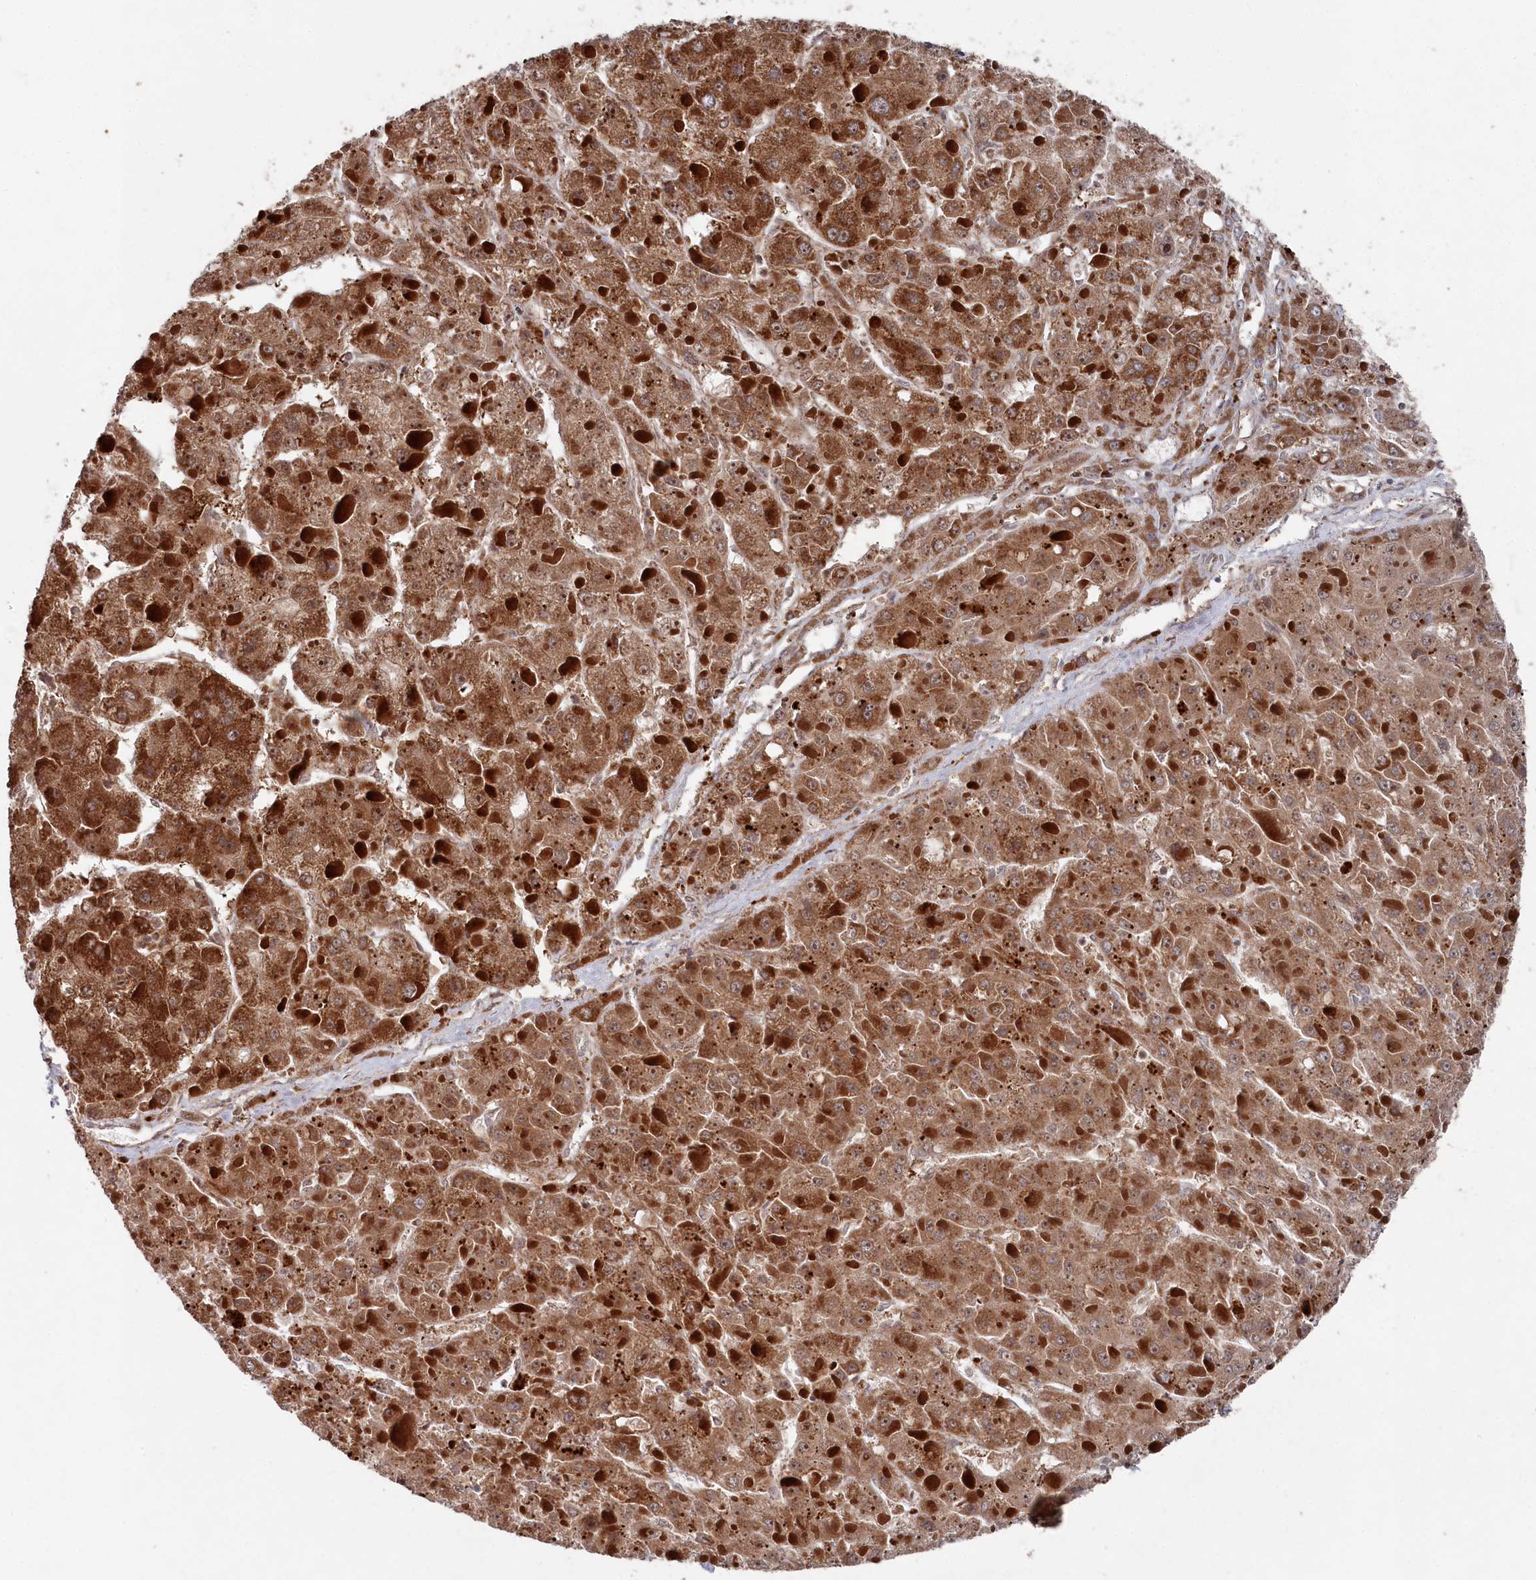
{"staining": {"intensity": "strong", "quantity": ">75%", "location": "cytoplasmic/membranous"}, "tissue": "liver cancer", "cell_type": "Tumor cells", "image_type": "cancer", "snomed": [{"axis": "morphology", "description": "Carcinoma, Hepatocellular, NOS"}, {"axis": "topography", "description": "Liver"}], "caption": "Protein staining of liver hepatocellular carcinoma tissue reveals strong cytoplasmic/membranous positivity in approximately >75% of tumor cells.", "gene": "WAPL", "patient": {"sex": "female", "age": 73}}